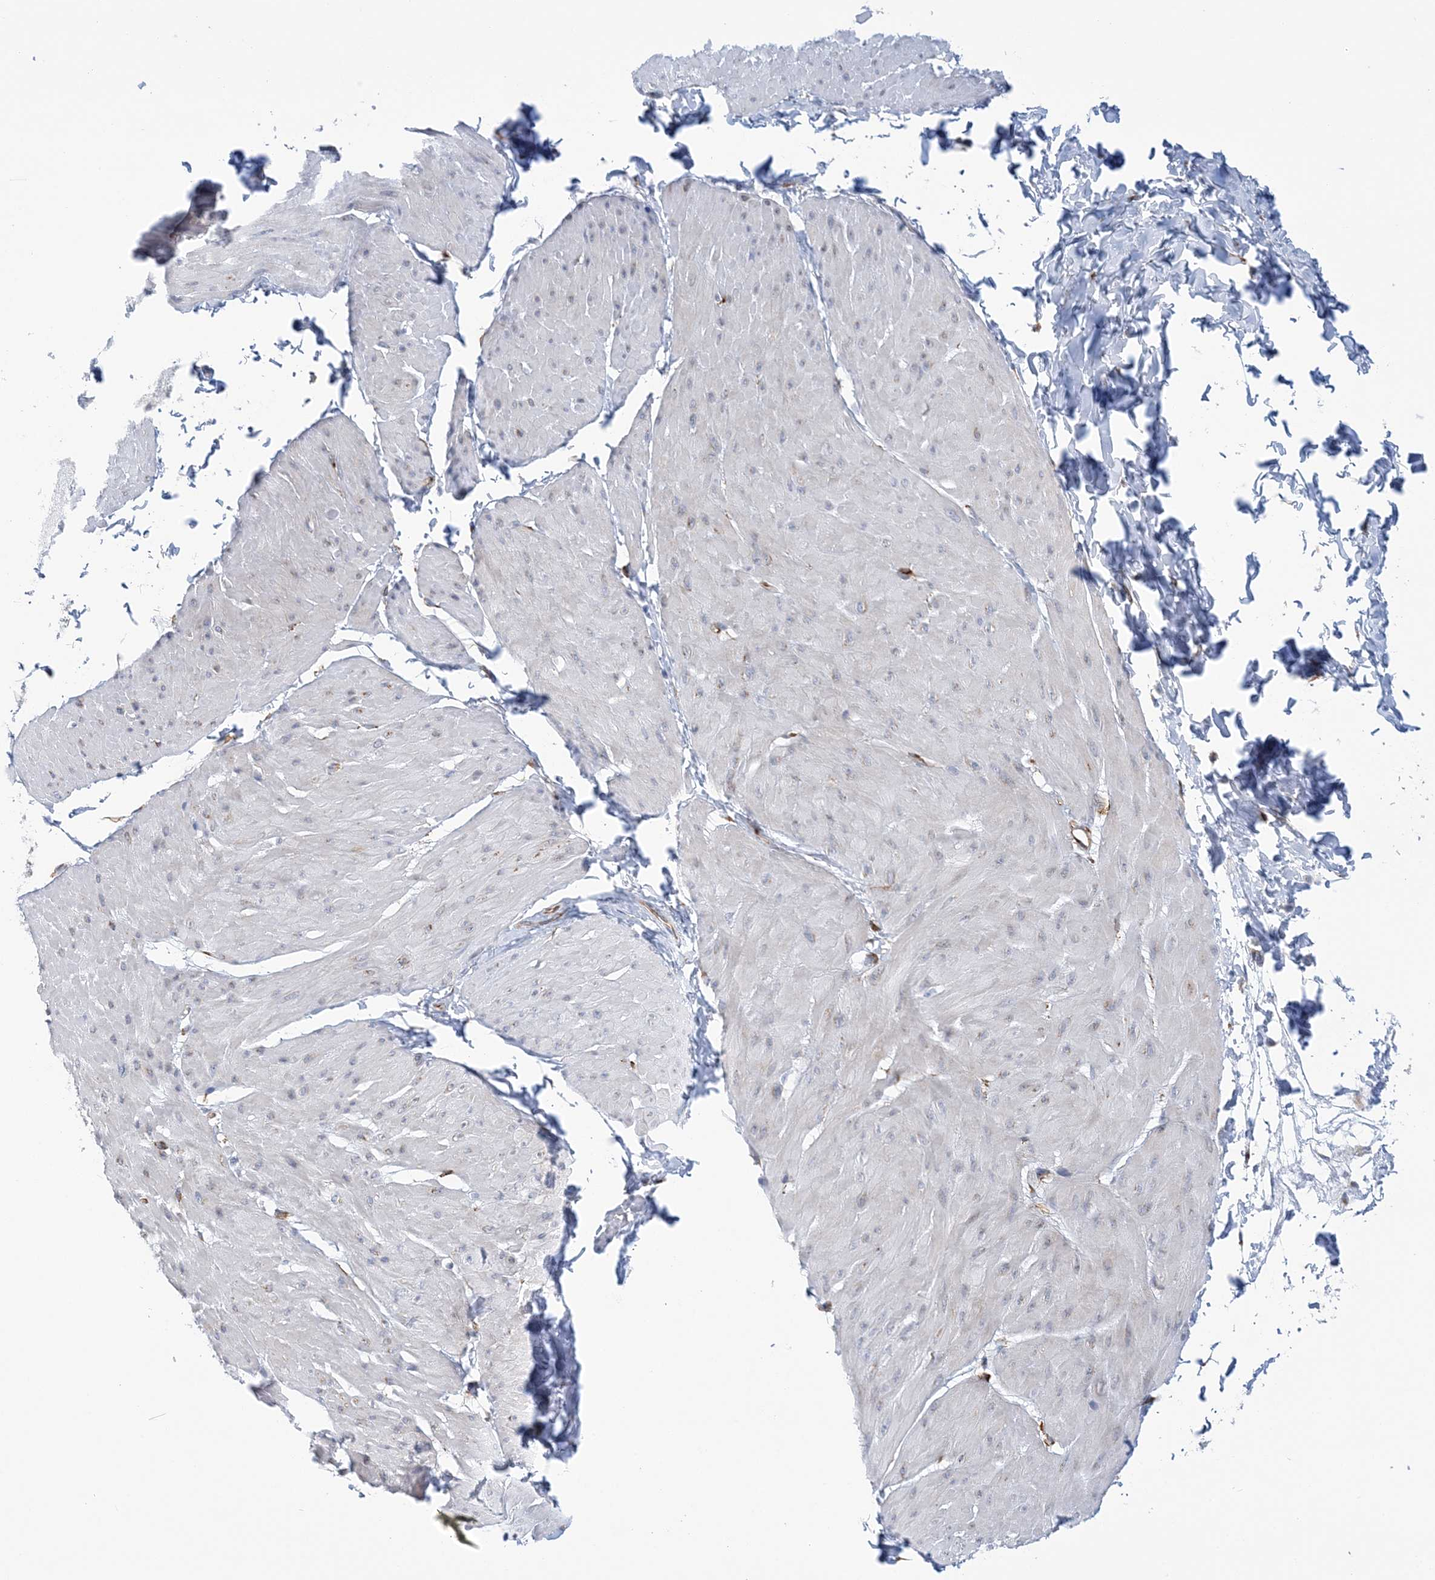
{"staining": {"intensity": "negative", "quantity": "none", "location": "none"}, "tissue": "smooth muscle", "cell_type": "Smooth muscle cells", "image_type": "normal", "snomed": [{"axis": "morphology", "description": "Urothelial carcinoma, High grade"}, {"axis": "topography", "description": "Urinary bladder"}], "caption": "This is an IHC histopathology image of normal human smooth muscle. There is no positivity in smooth muscle cells.", "gene": "PLEKHG4B", "patient": {"sex": "male", "age": 46}}